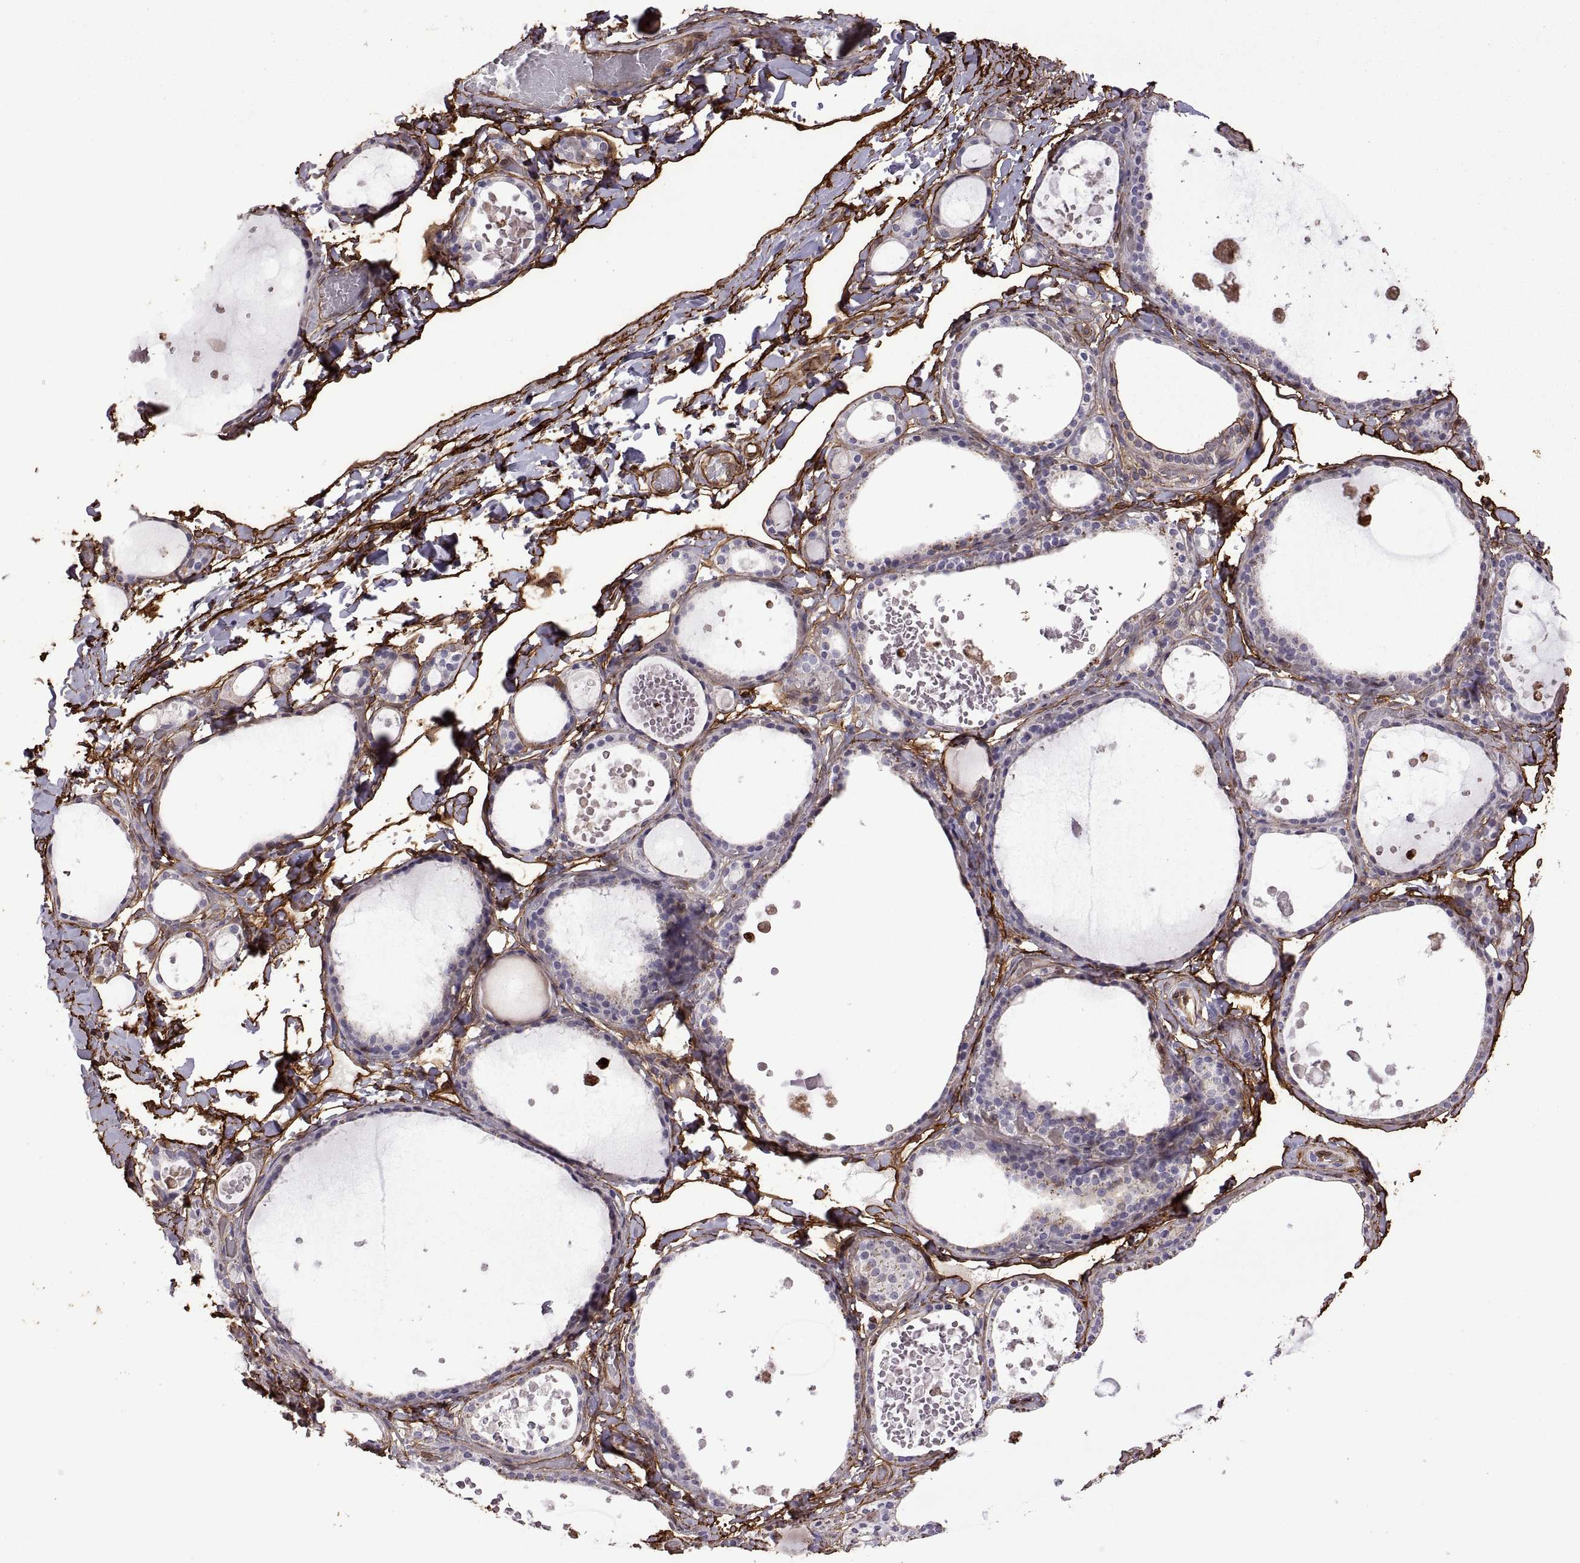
{"staining": {"intensity": "weak", "quantity": "25%-75%", "location": "cytoplasmic/membranous"}, "tissue": "thyroid gland", "cell_type": "Glandular cells", "image_type": "normal", "snomed": [{"axis": "morphology", "description": "Normal tissue, NOS"}, {"axis": "topography", "description": "Thyroid gland"}], "caption": "Immunohistochemistry photomicrograph of unremarkable thyroid gland: human thyroid gland stained using IHC displays low levels of weak protein expression localized specifically in the cytoplasmic/membranous of glandular cells, appearing as a cytoplasmic/membranous brown color.", "gene": "S100A10", "patient": {"sex": "female", "age": 56}}